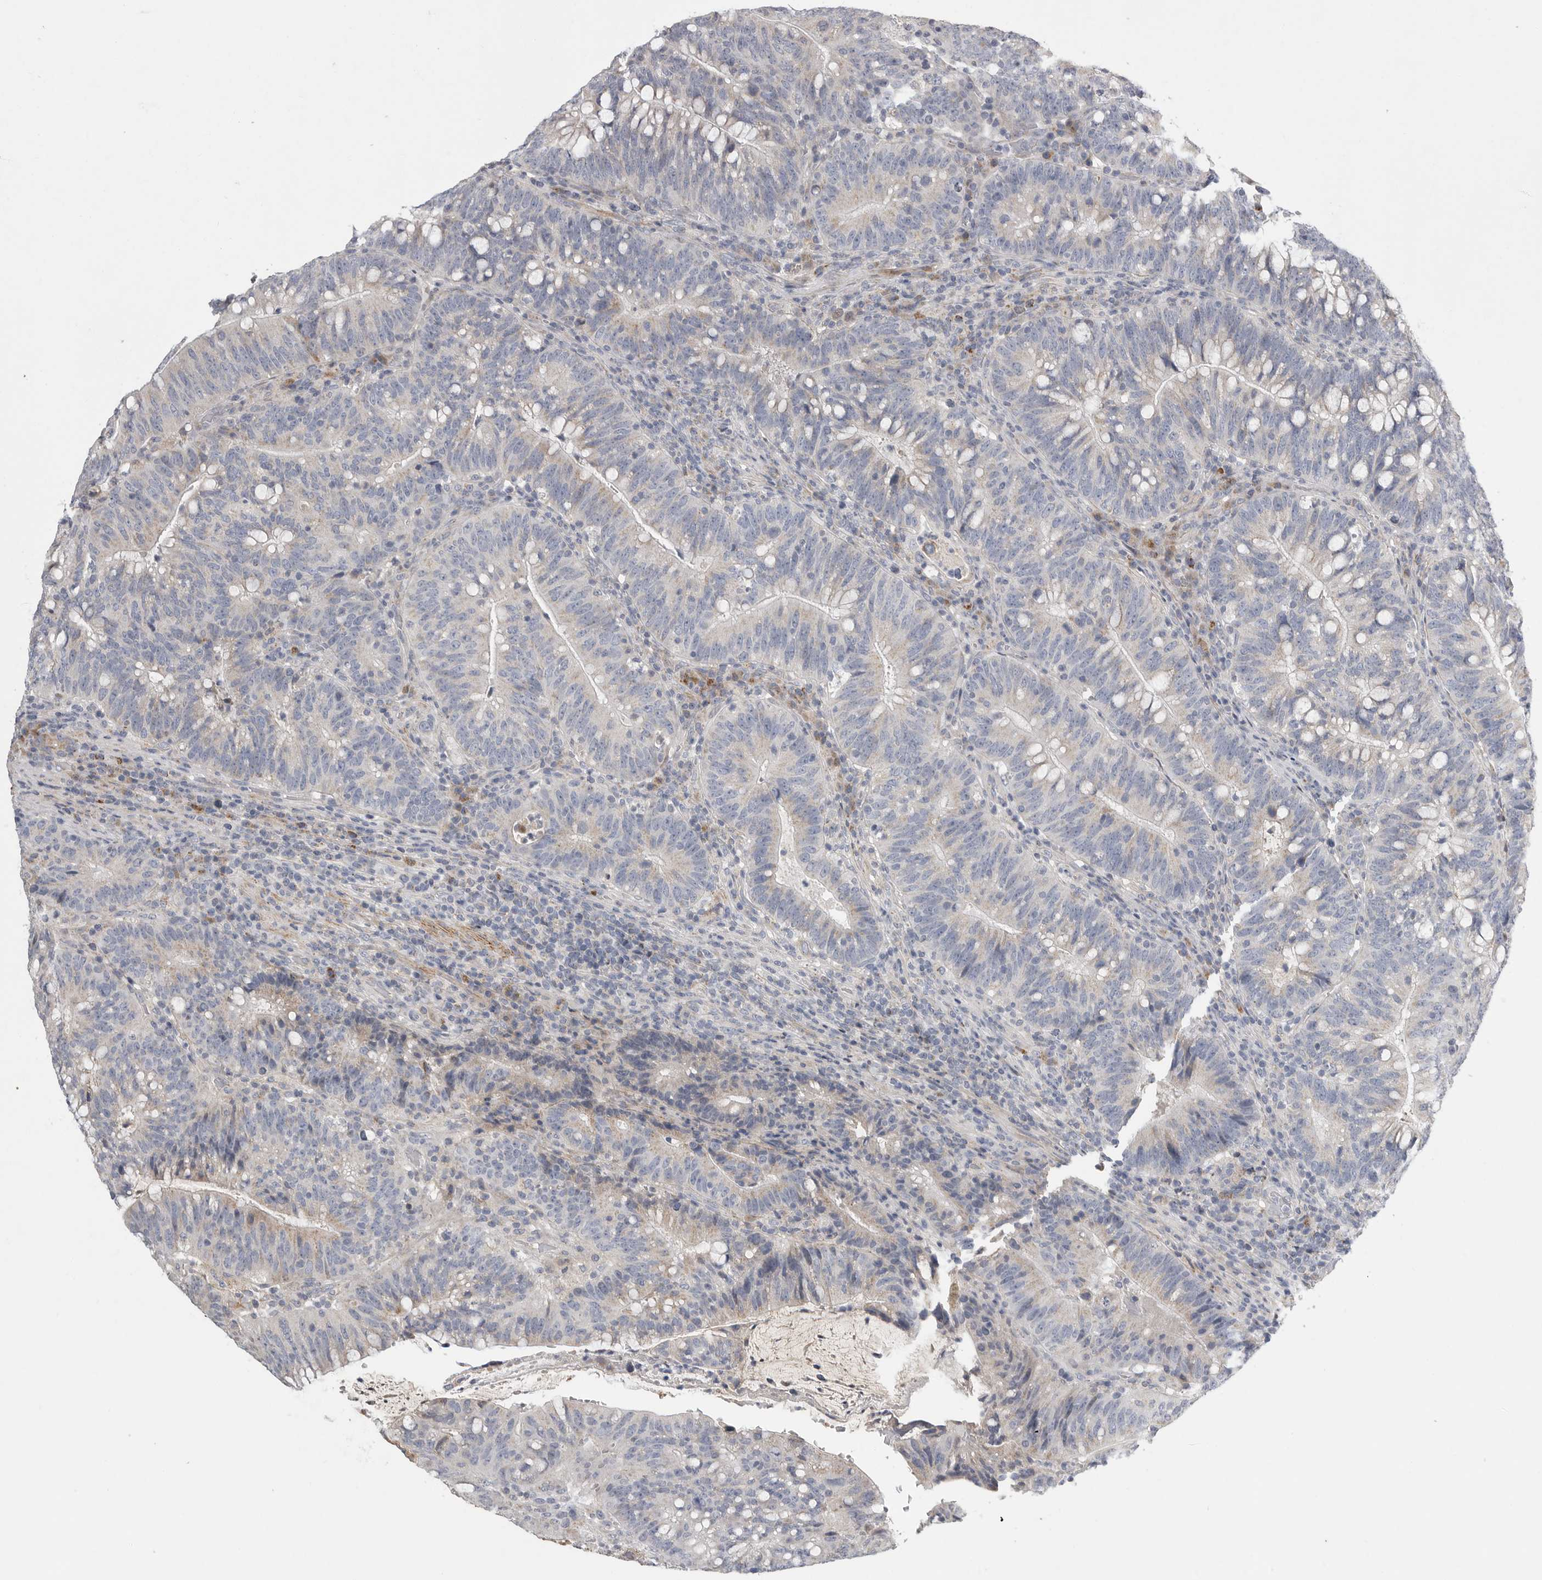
{"staining": {"intensity": "weak", "quantity": "<25%", "location": "cytoplasmic/membranous"}, "tissue": "colorectal cancer", "cell_type": "Tumor cells", "image_type": "cancer", "snomed": [{"axis": "morphology", "description": "Adenocarcinoma, NOS"}, {"axis": "topography", "description": "Colon"}], "caption": "There is no significant positivity in tumor cells of adenocarcinoma (colorectal).", "gene": "SDC3", "patient": {"sex": "female", "age": 66}}